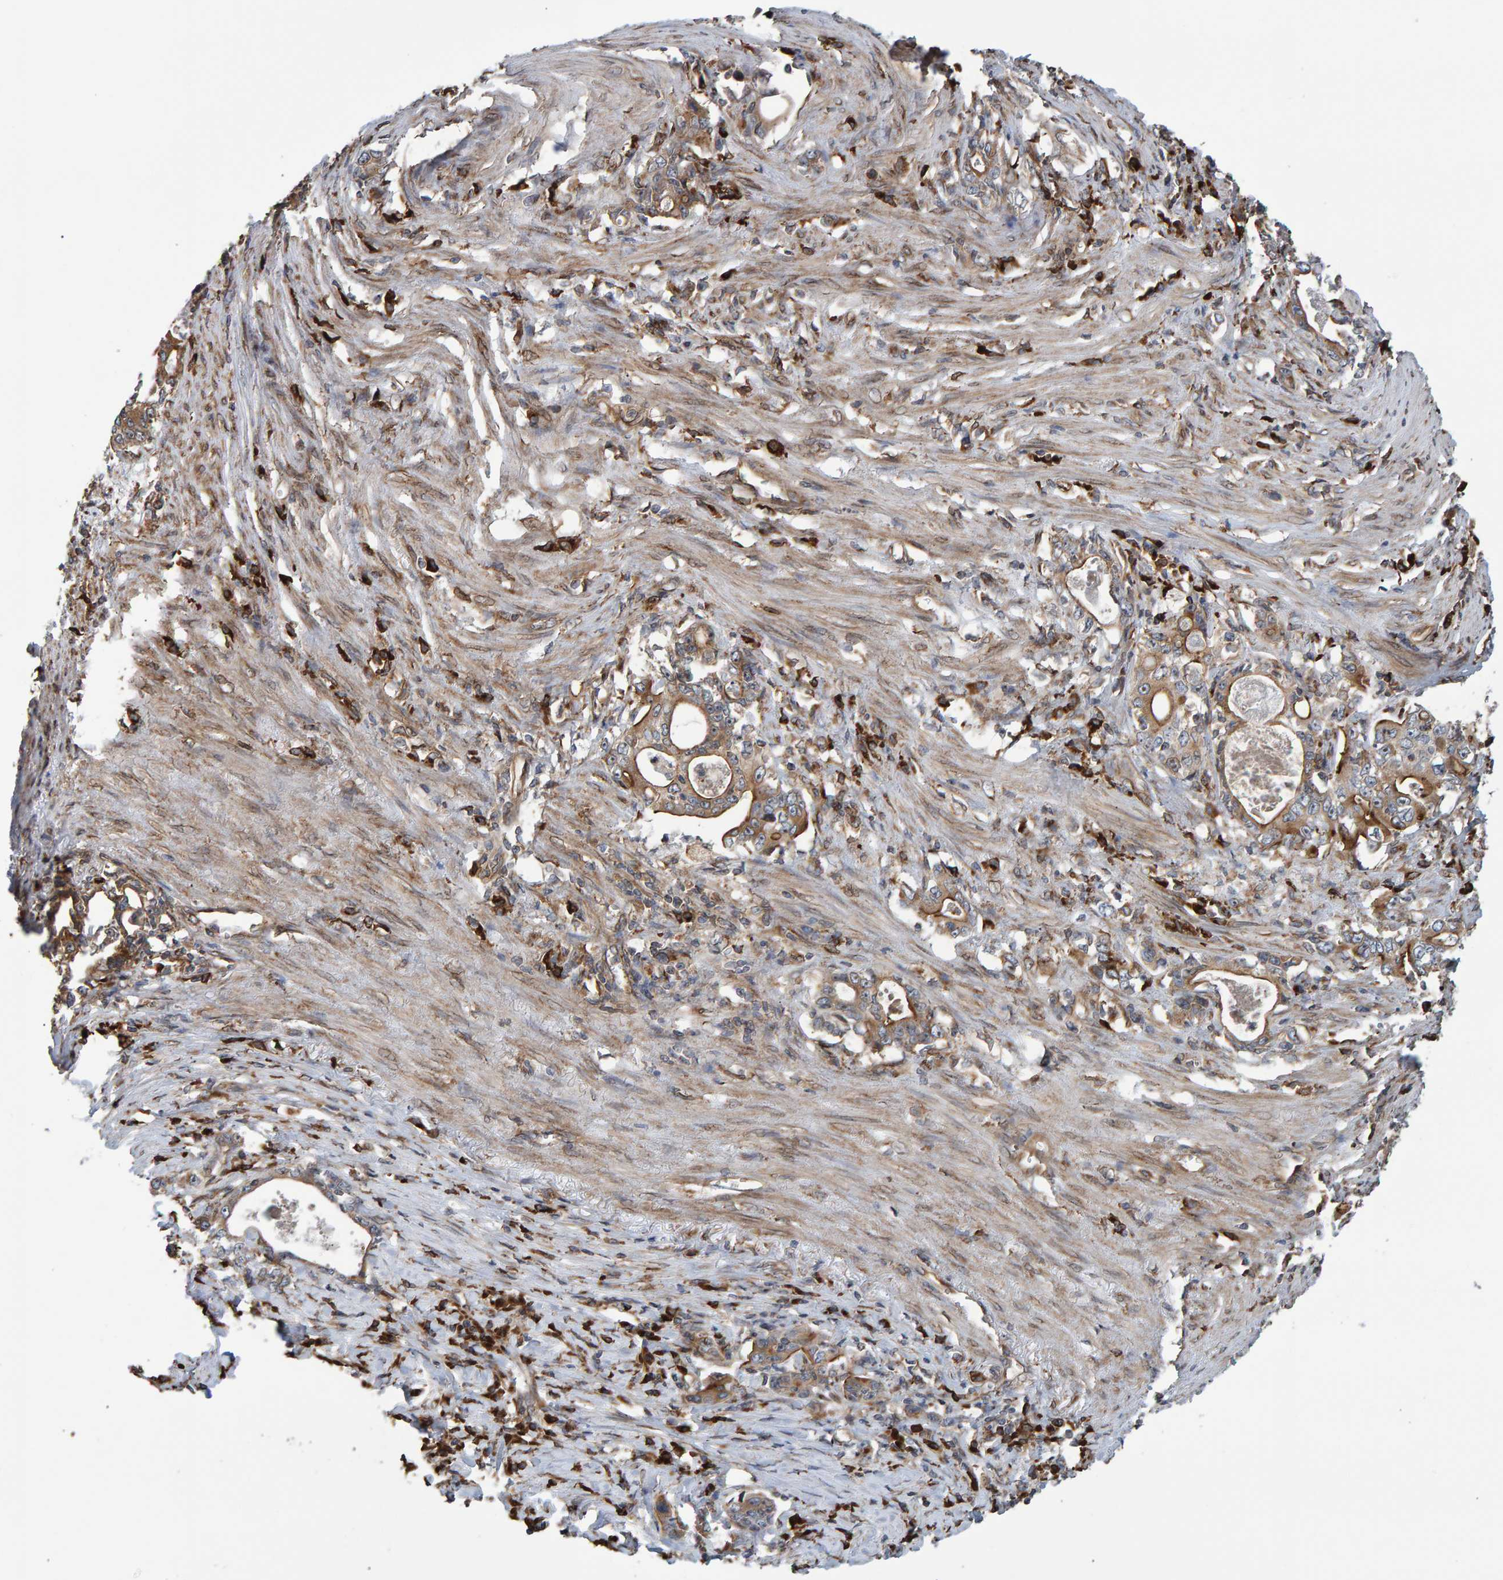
{"staining": {"intensity": "moderate", "quantity": ">75%", "location": "cytoplasmic/membranous"}, "tissue": "stomach cancer", "cell_type": "Tumor cells", "image_type": "cancer", "snomed": [{"axis": "morphology", "description": "Adenocarcinoma, NOS"}, {"axis": "topography", "description": "Stomach, lower"}], "caption": "Adenocarcinoma (stomach) tissue exhibits moderate cytoplasmic/membranous expression in approximately >75% of tumor cells", "gene": "FAM117A", "patient": {"sex": "female", "age": 72}}